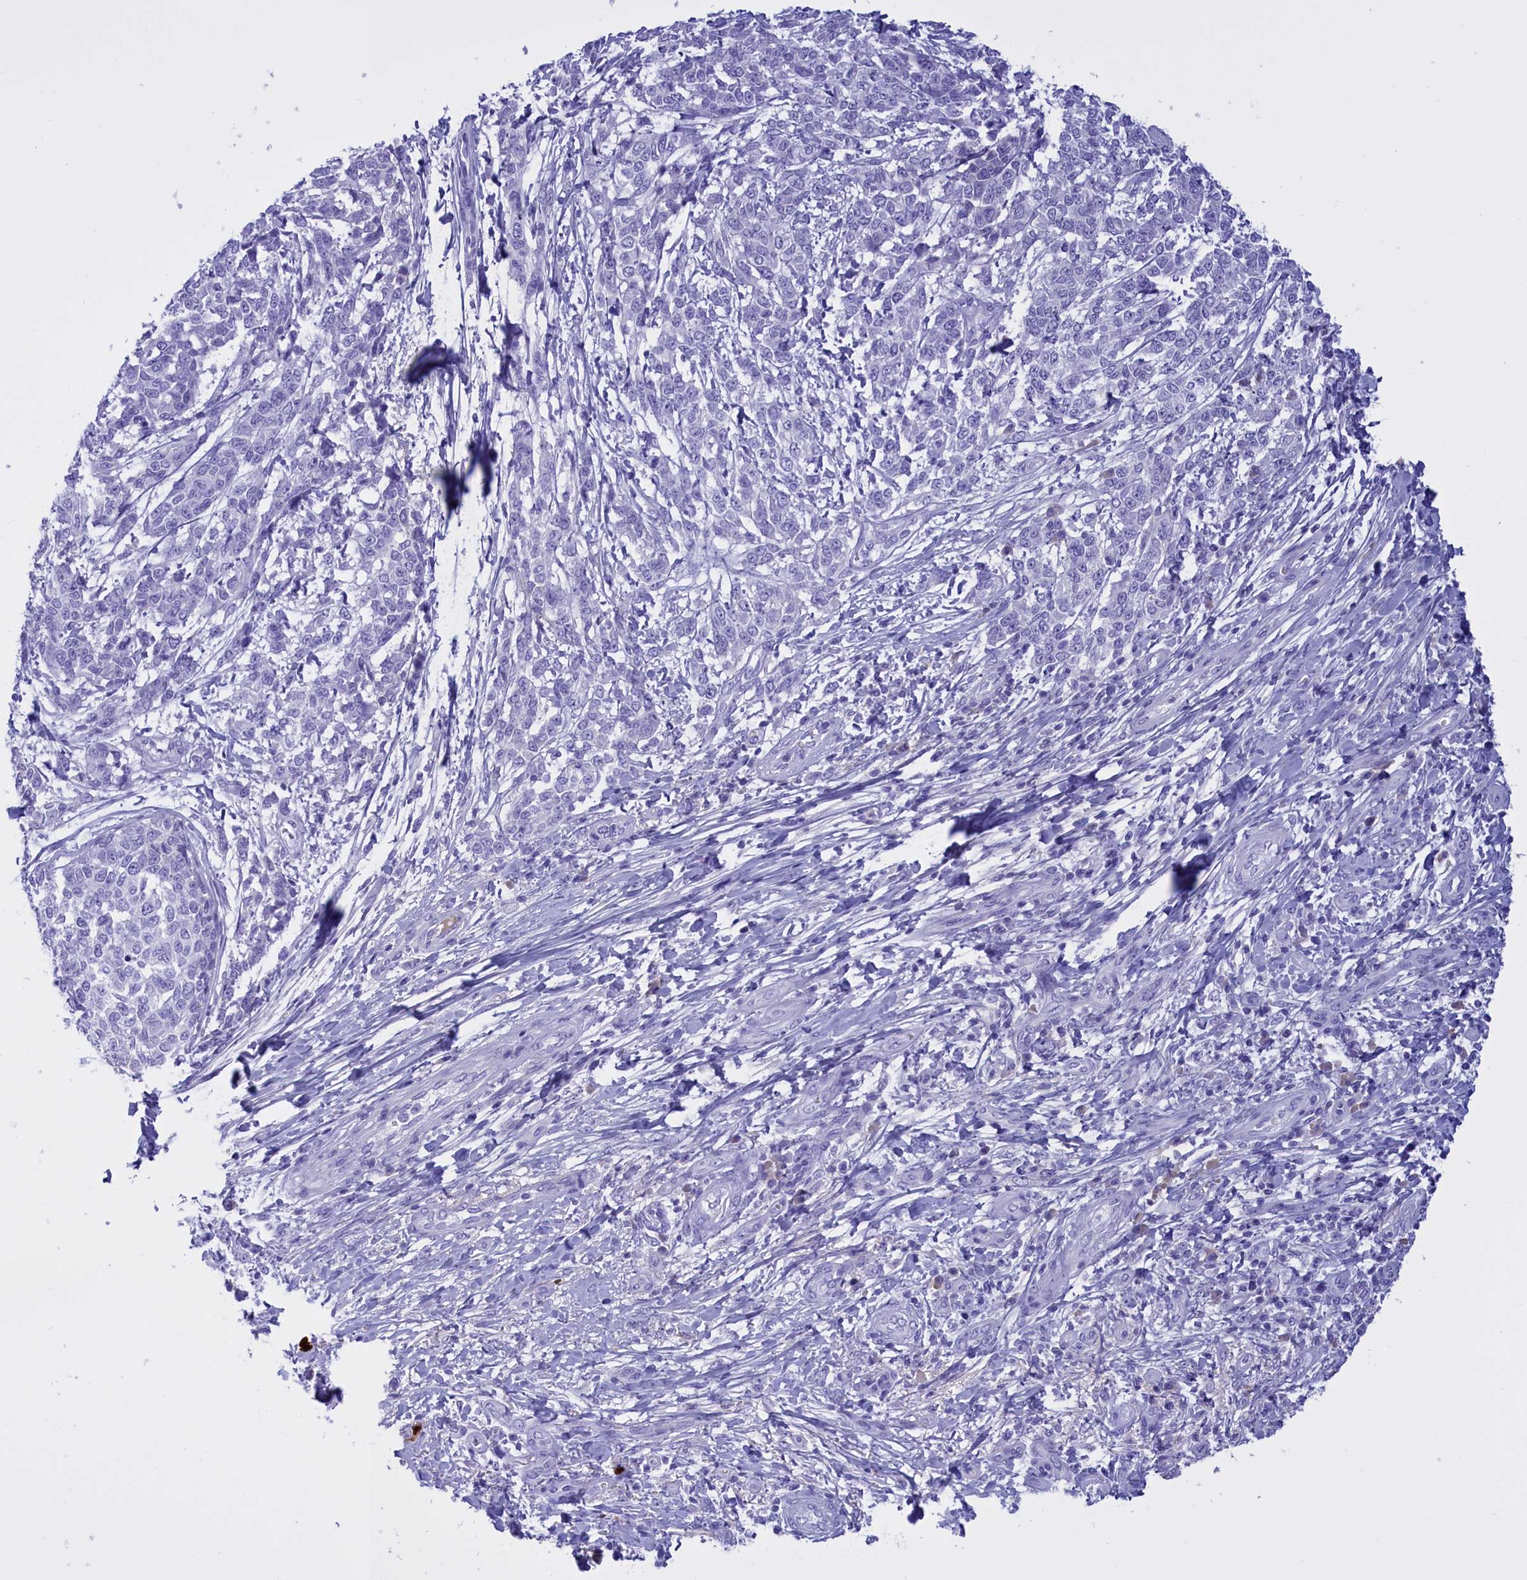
{"staining": {"intensity": "negative", "quantity": "none", "location": "none"}, "tissue": "melanoma", "cell_type": "Tumor cells", "image_type": "cancer", "snomed": [{"axis": "morphology", "description": "Malignant melanoma, NOS"}, {"axis": "topography", "description": "Skin"}], "caption": "Immunohistochemical staining of malignant melanoma reveals no significant positivity in tumor cells. The staining was performed using DAB (3,3'-diaminobenzidine) to visualize the protein expression in brown, while the nuclei were stained in blue with hematoxylin (Magnification: 20x).", "gene": "PROK2", "patient": {"sex": "male", "age": 49}}